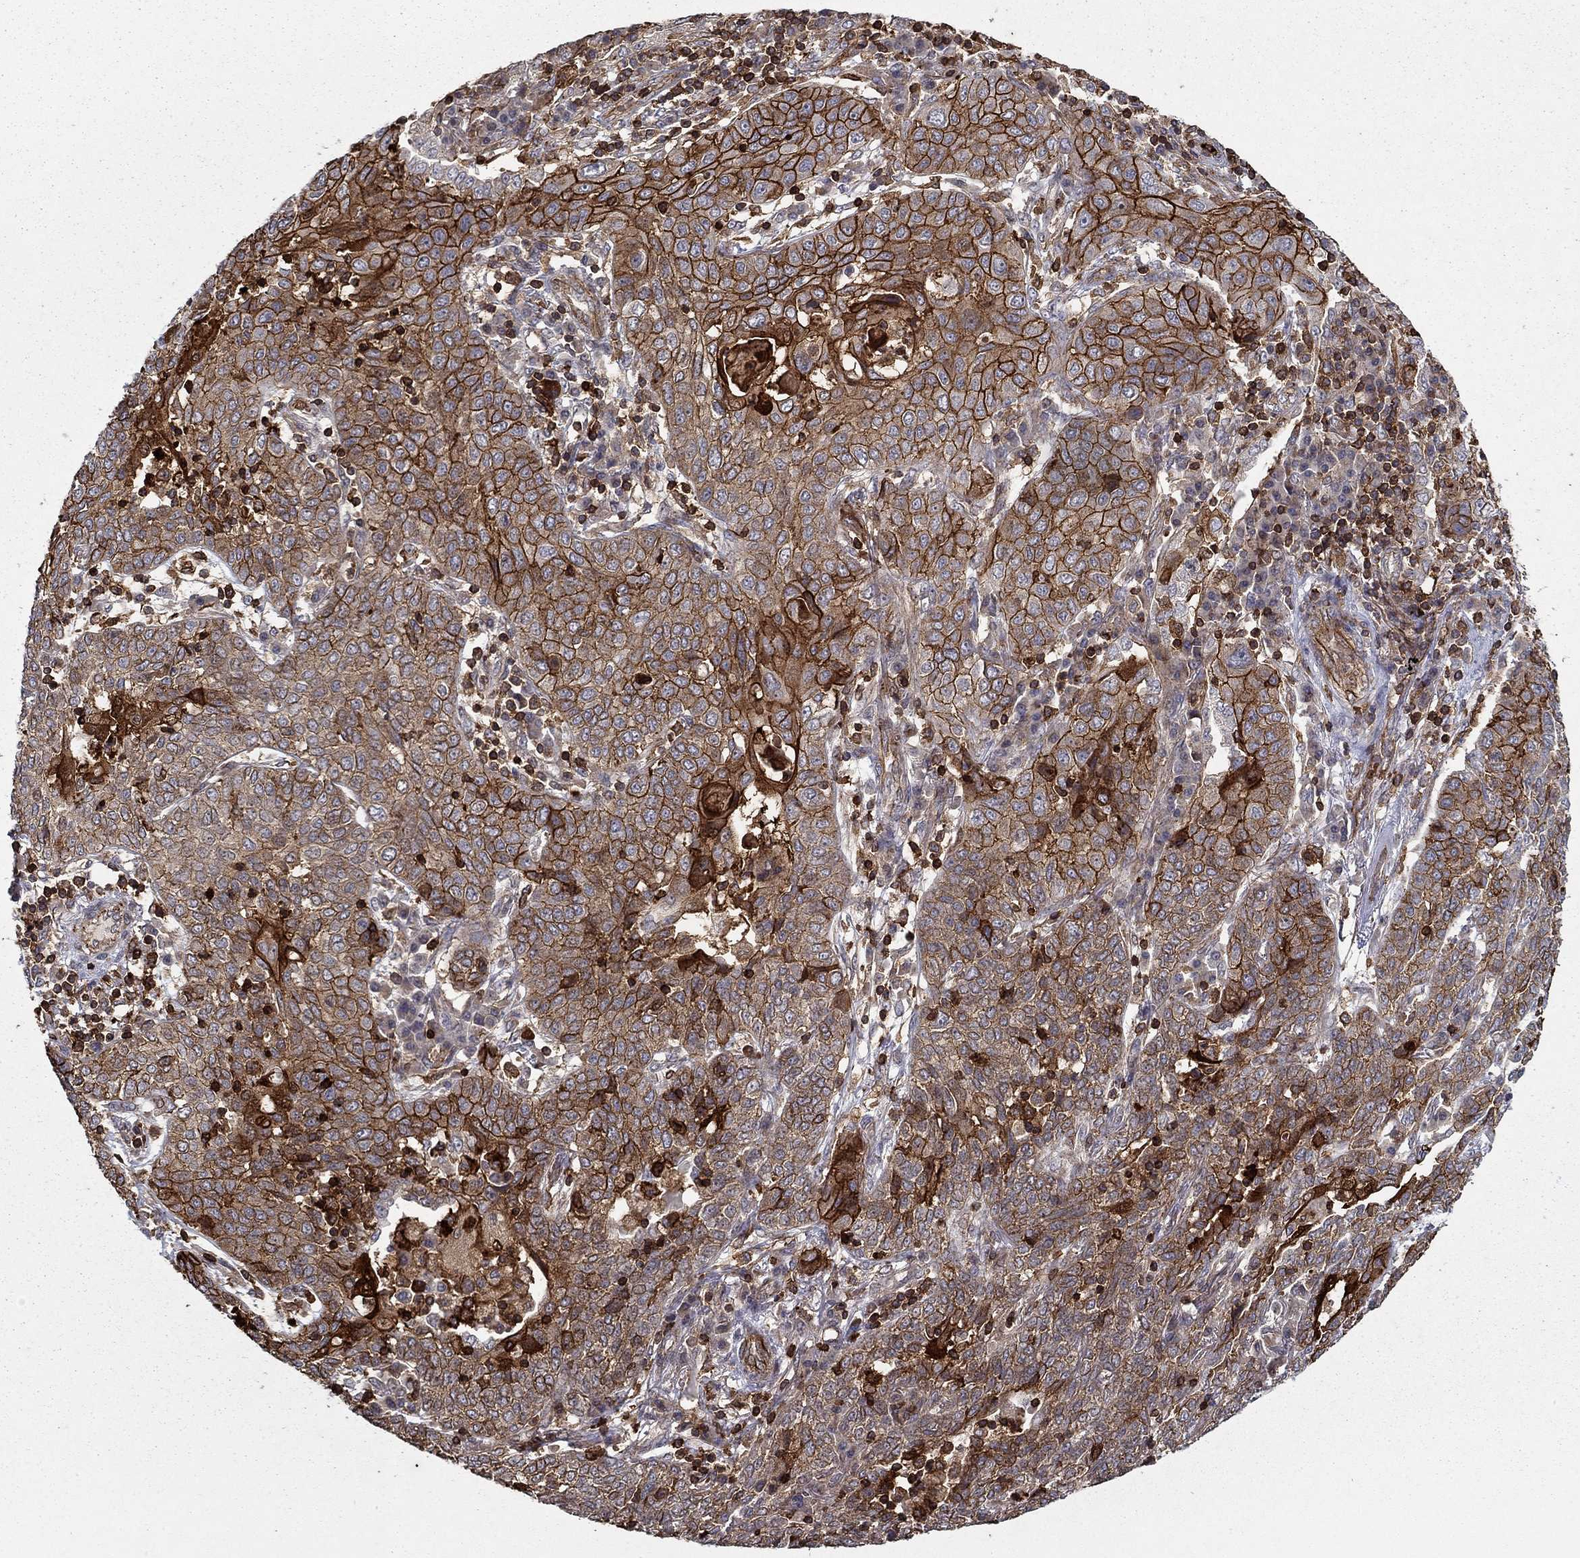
{"staining": {"intensity": "strong", "quantity": "25%-75%", "location": "cytoplasmic/membranous"}, "tissue": "lung cancer", "cell_type": "Tumor cells", "image_type": "cancer", "snomed": [{"axis": "morphology", "description": "Squamous cell carcinoma, NOS"}, {"axis": "topography", "description": "Lung"}], "caption": "Protein positivity by IHC demonstrates strong cytoplasmic/membranous staining in about 25%-75% of tumor cells in lung cancer.", "gene": "ADM", "patient": {"sex": "female", "age": 70}}